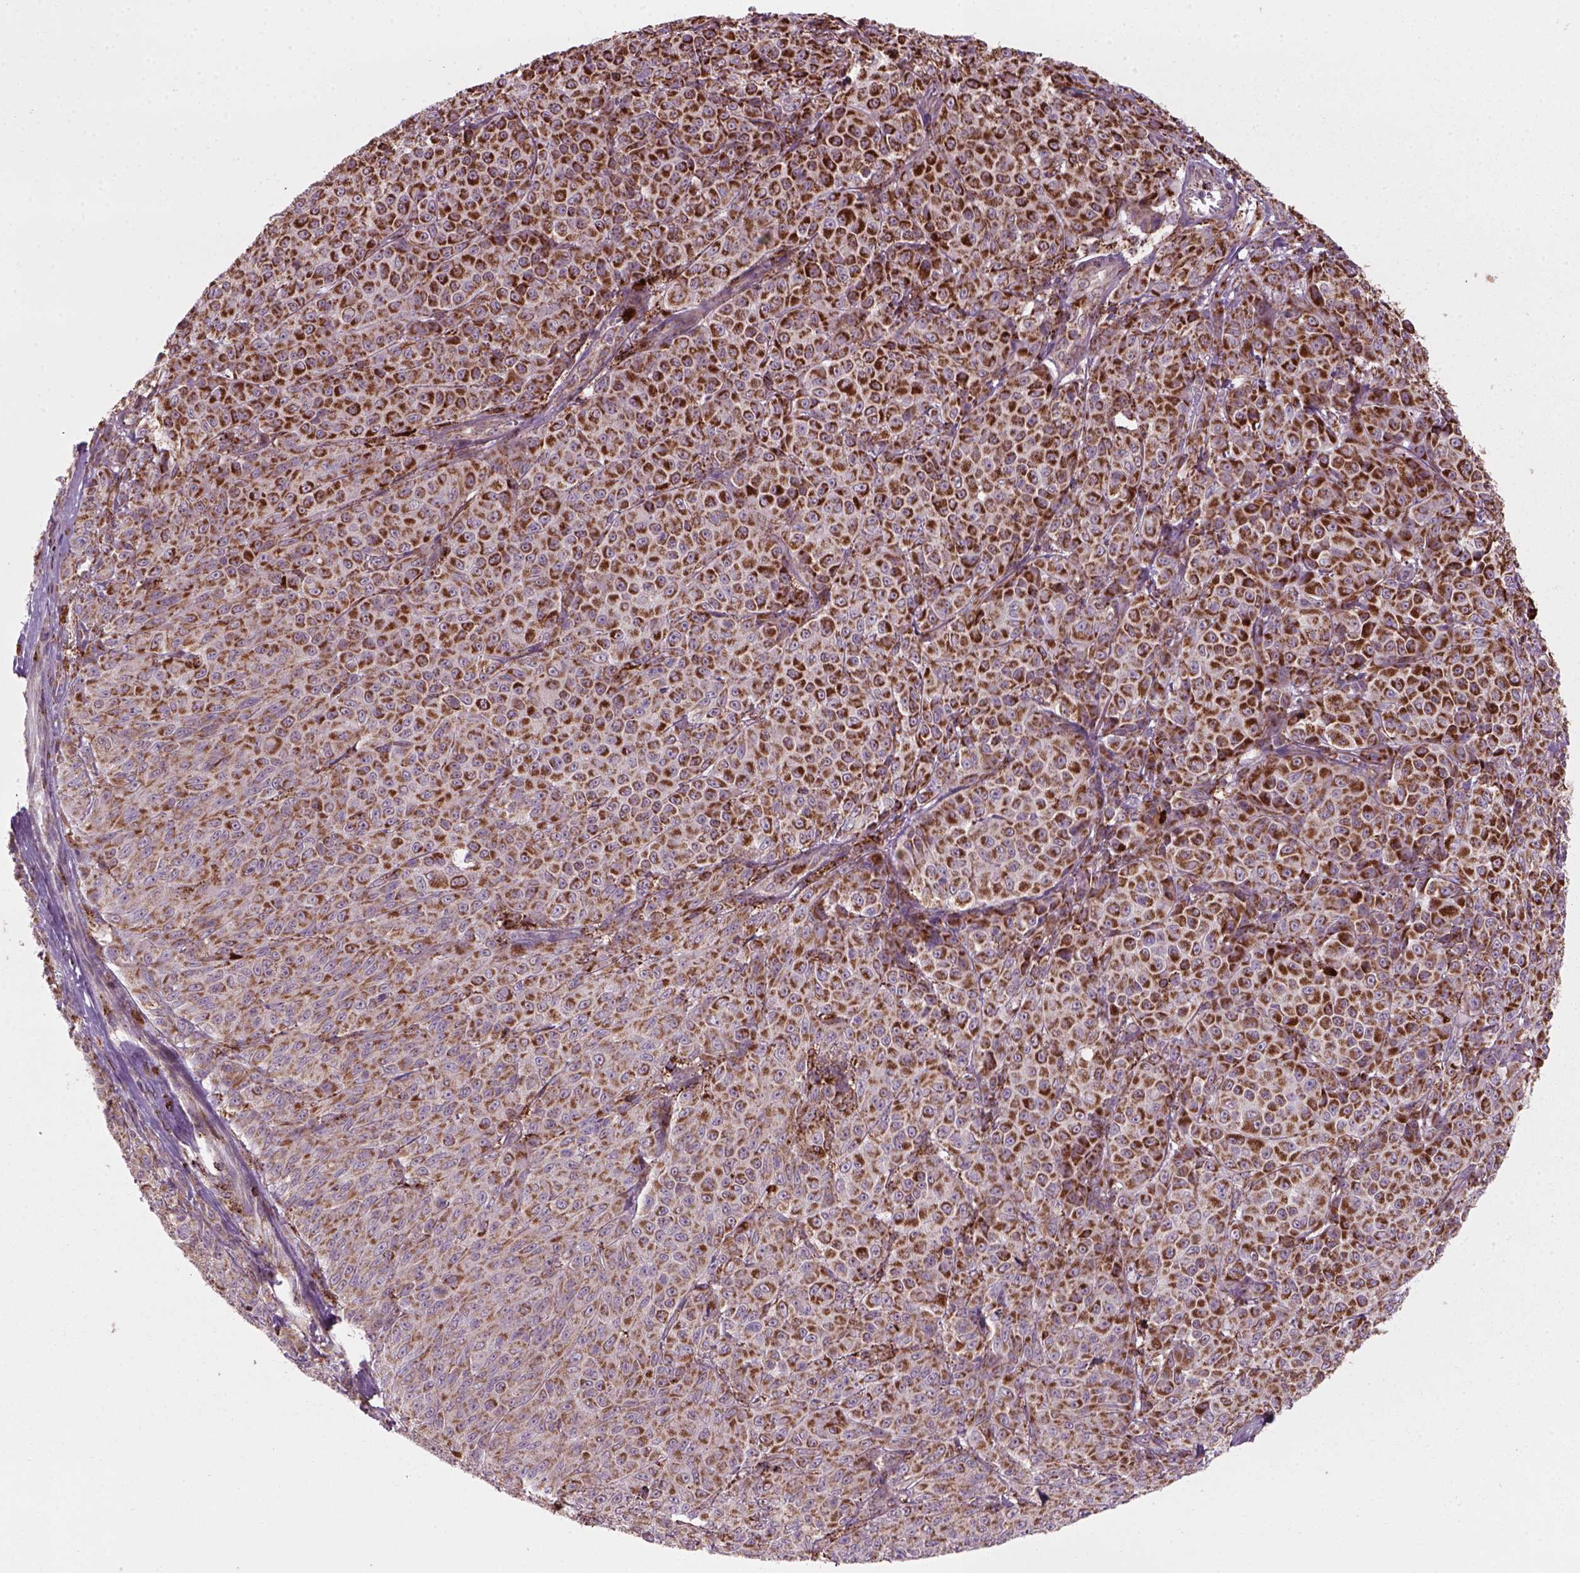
{"staining": {"intensity": "strong", "quantity": ">75%", "location": "cytoplasmic/membranous"}, "tissue": "melanoma", "cell_type": "Tumor cells", "image_type": "cancer", "snomed": [{"axis": "morphology", "description": "Malignant melanoma, NOS"}, {"axis": "topography", "description": "Skin"}], "caption": "Immunohistochemistry (IHC) image of neoplastic tissue: human melanoma stained using immunohistochemistry (IHC) displays high levels of strong protein expression localized specifically in the cytoplasmic/membranous of tumor cells, appearing as a cytoplasmic/membranous brown color.", "gene": "NUDT16L1", "patient": {"sex": "male", "age": 89}}